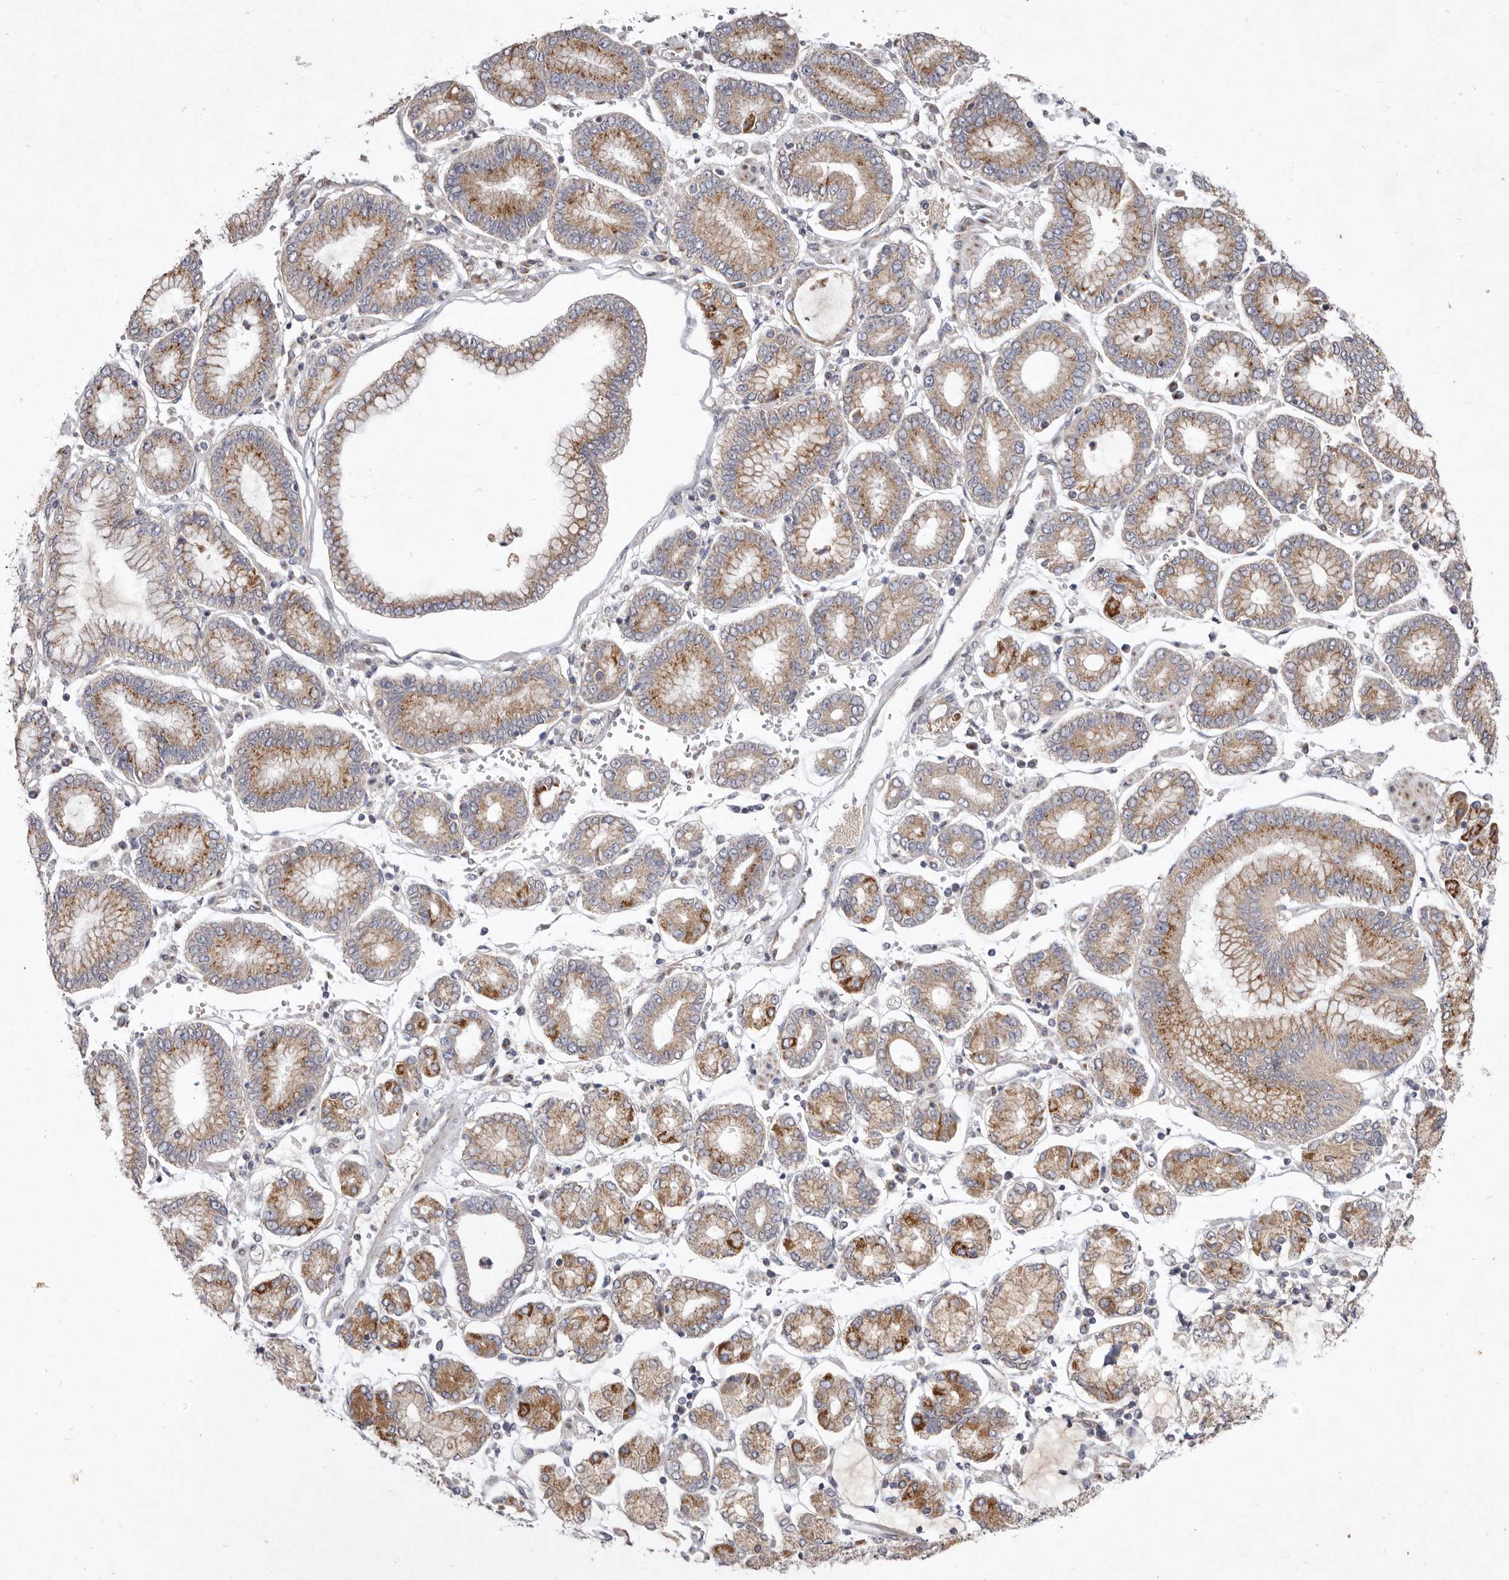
{"staining": {"intensity": "moderate", "quantity": ">75%", "location": "cytoplasmic/membranous"}, "tissue": "stomach cancer", "cell_type": "Tumor cells", "image_type": "cancer", "snomed": [{"axis": "morphology", "description": "Adenocarcinoma, NOS"}, {"axis": "topography", "description": "Stomach"}], "caption": "Immunohistochemical staining of human stomach cancer (adenocarcinoma) reveals medium levels of moderate cytoplasmic/membranous protein positivity in approximately >75% of tumor cells.", "gene": "USP24", "patient": {"sex": "male", "age": 76}}